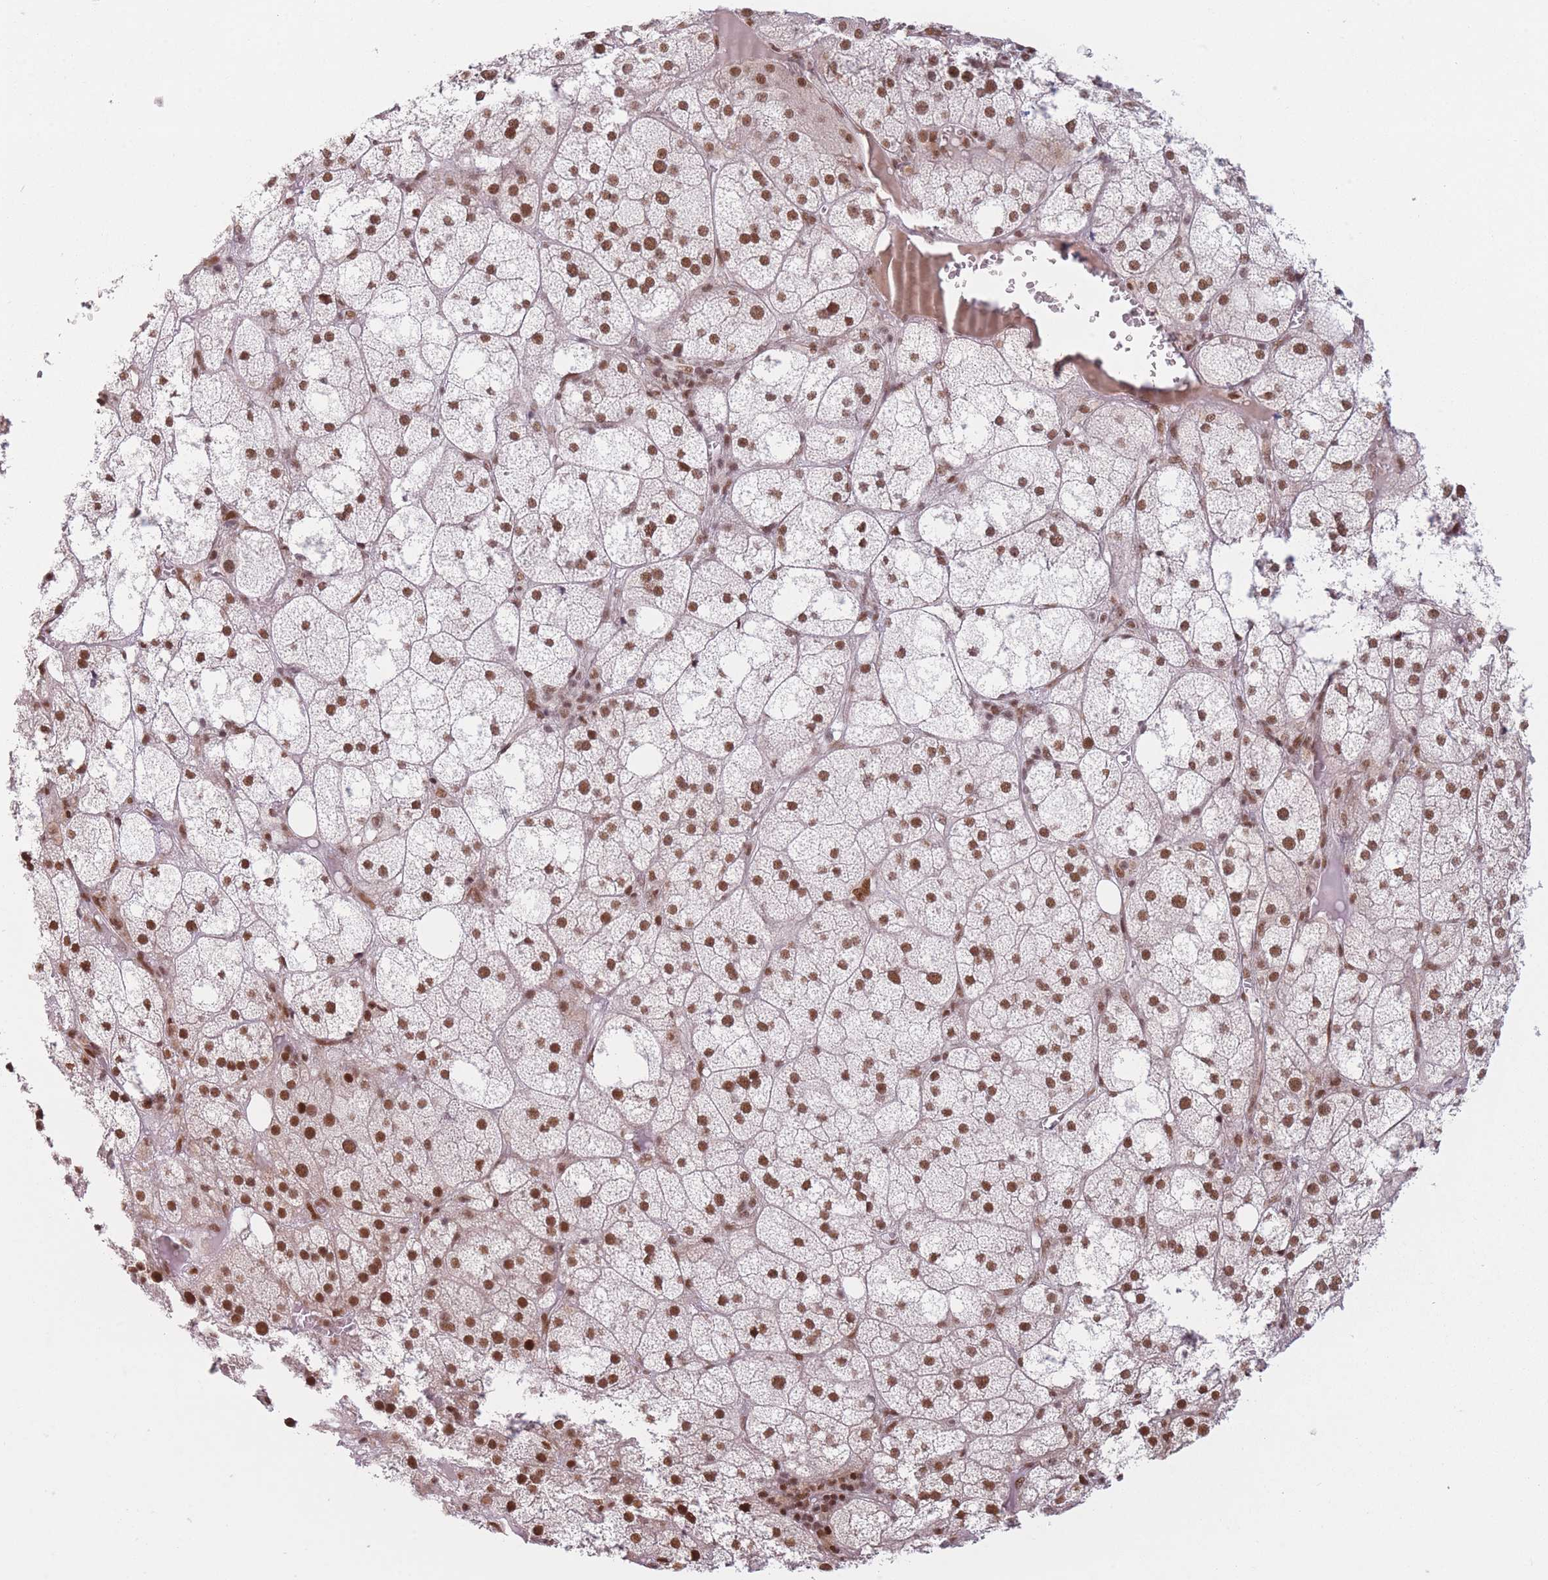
{"staining": {"intensity": "strong", "quantity": "25%-75%", "location": "nuclear"}, "tissue": "adrenal gland", "cell_type": "Glandular cells", "image_type": "normal", "snomed": [{"axis": "morphology", "description": "Normal tissue, NOS"}, {"axis": "topography", "description": "Adrenal gland"}], "caption": "Strong nuclear positivity is appreciated in approximately 25%-75% of glandular cells in unremarkable adrenal gland.", "gene": "SUPT6H", "patient": {"sex": "female", "age": 61}}